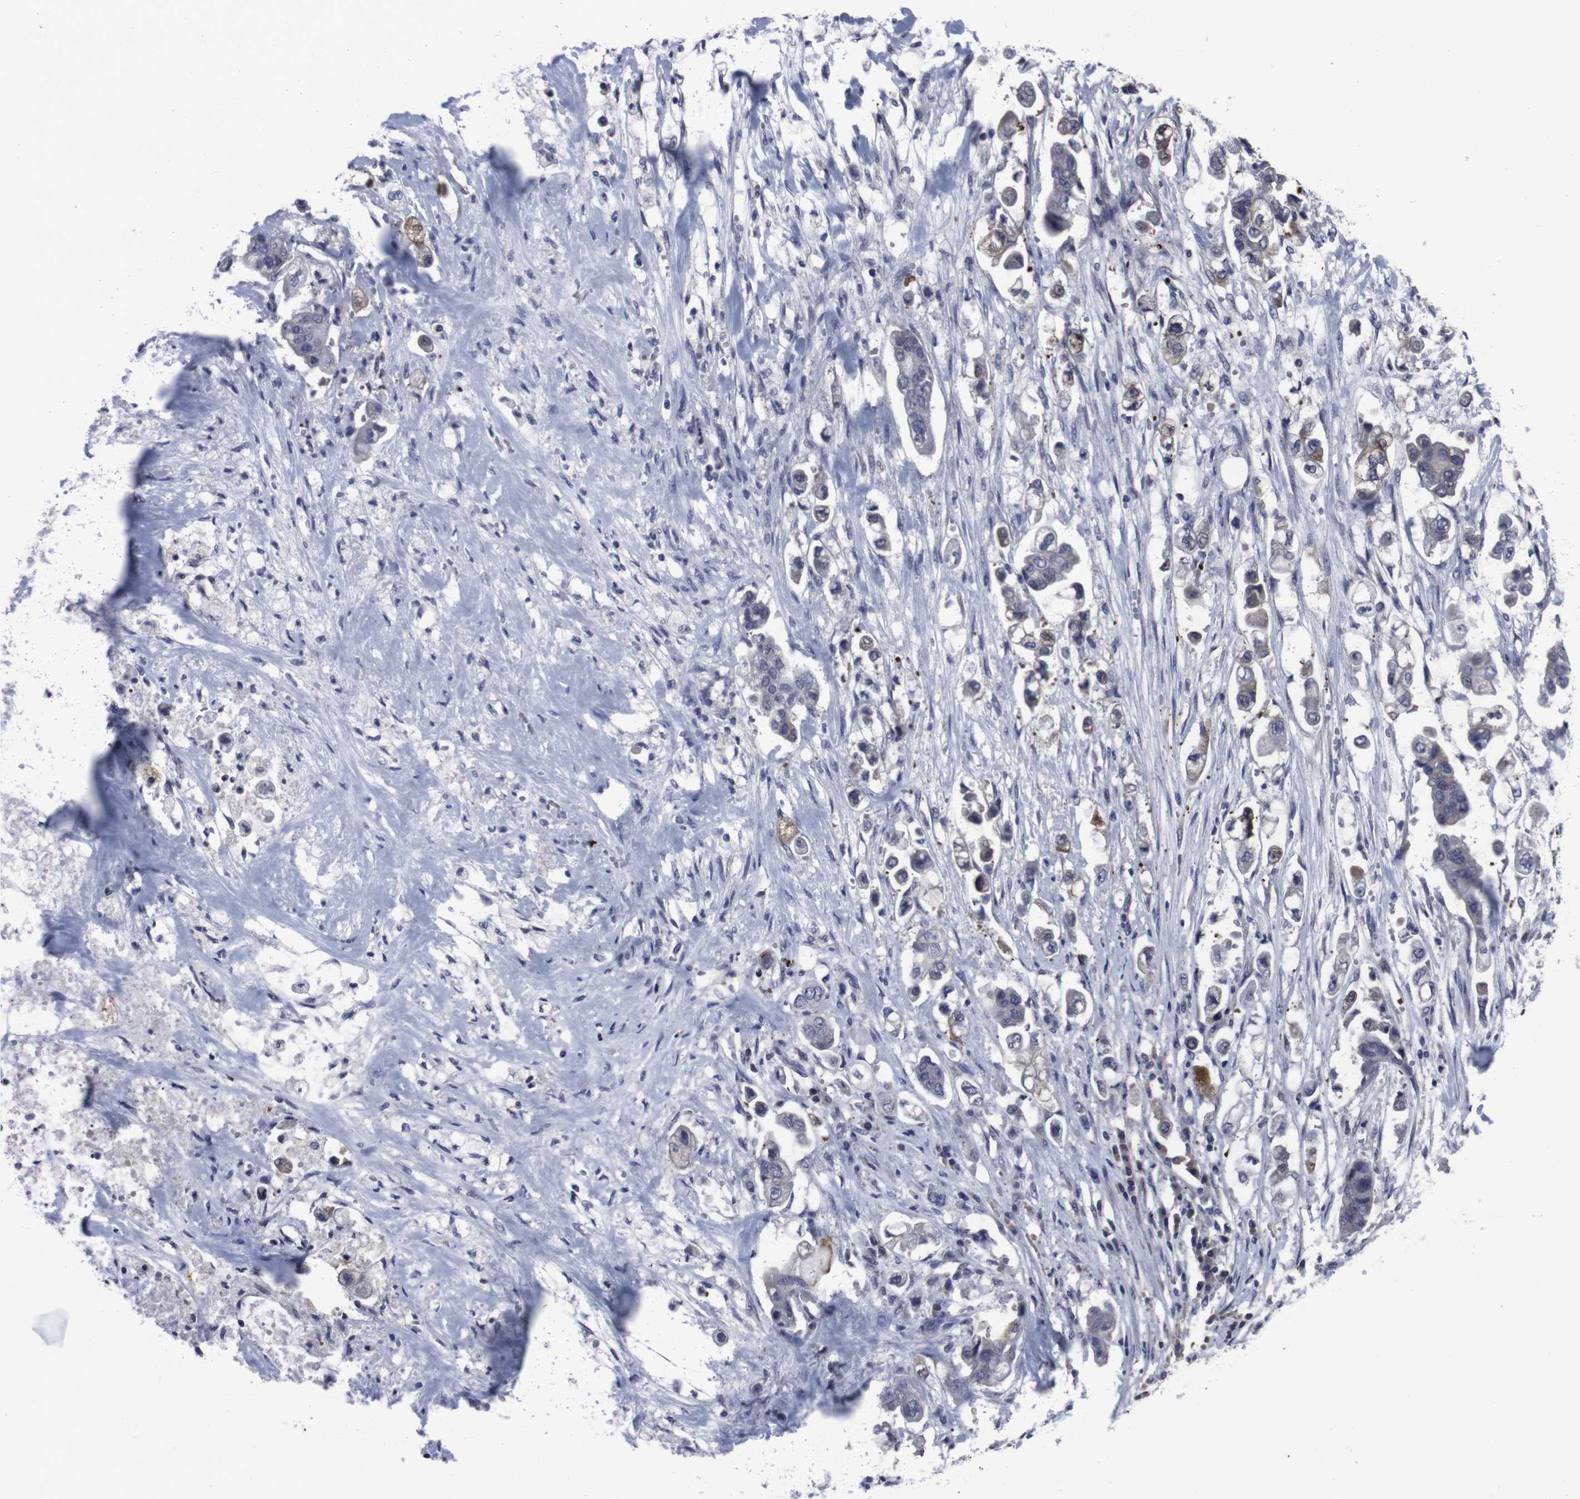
{"staining": {"intensity": "negative", "quantity": "none", "location": "none"}, "tissue": "stomach cancer", "cell_type": "Tumor cells", "image_type": "cancer", "snomed": [{"axis": "morphology", "description": "Adenocarcinoma, NOS"}, {"axis": "topography", "description": "Stomach"}], "caption": "Tumor cells show no significant expression in stomach adenocarcinoma.", "gene": "SNCG", "patient": {"sex": "male", "age": 62}}